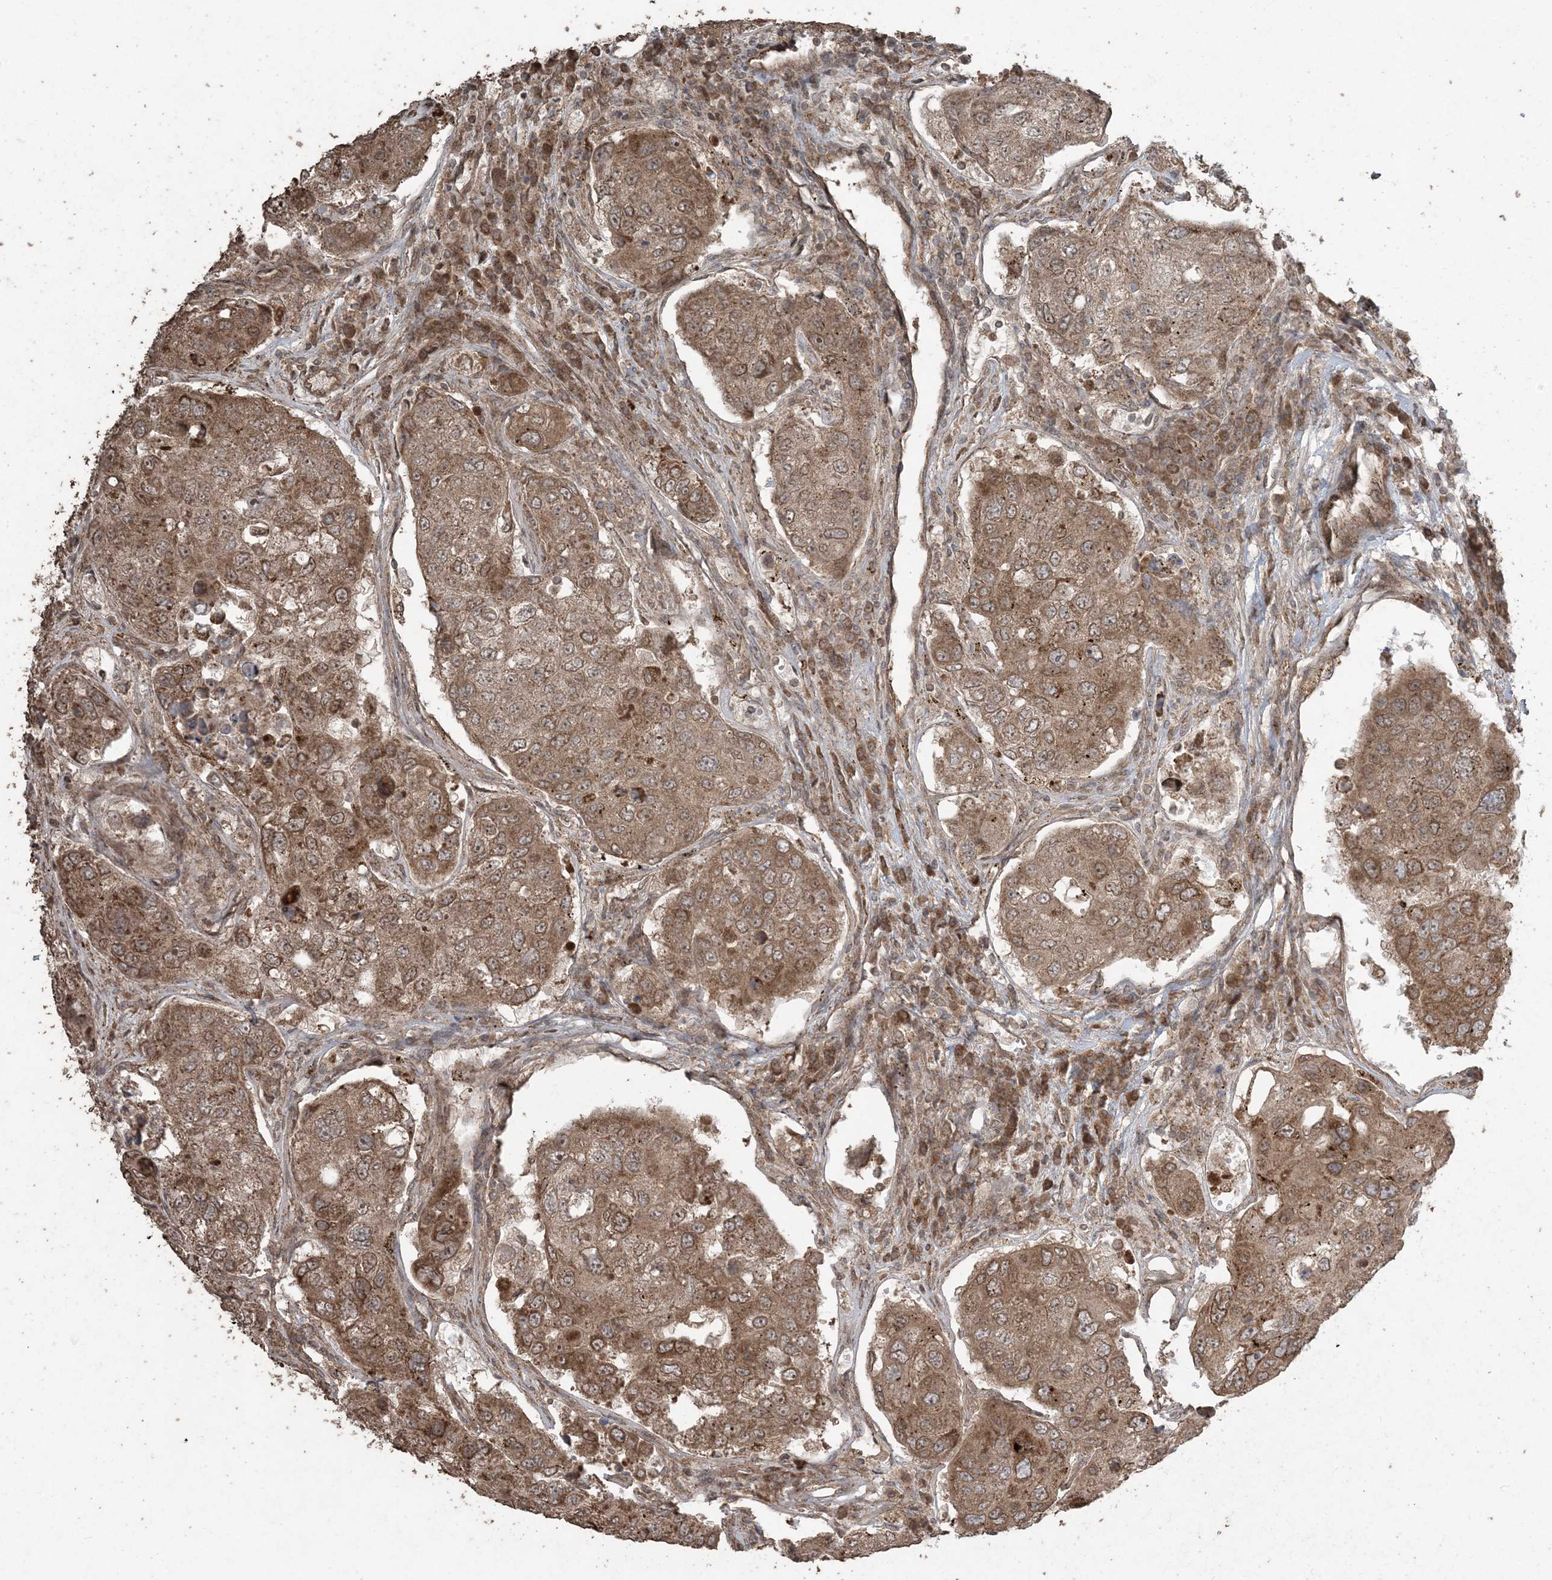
{"staining": {"intensity": "moderate", "quantity": ">75%", "location": "cytoplasmic/membranous"}, "tissue": "urothelial cancer", "cell_type": "Tumor cells", "image_type": "cancer", "snomed": [{"axis": "morphology", "description": "Urothelial carcinoma, High grade"}, {"axis": "topography", "description": "Lymph node"}, {"axis": "topography", "description": "Urinary bladder"}], "caption": "Protein staining by immunohistochemistry (IHC) shows moderate cytoplasmic/membranous expression in approximately >75% of tumor cells in urothelial cancer.", "gene": "DDX19B", "patient": {"sex": "male", "age": 51}}